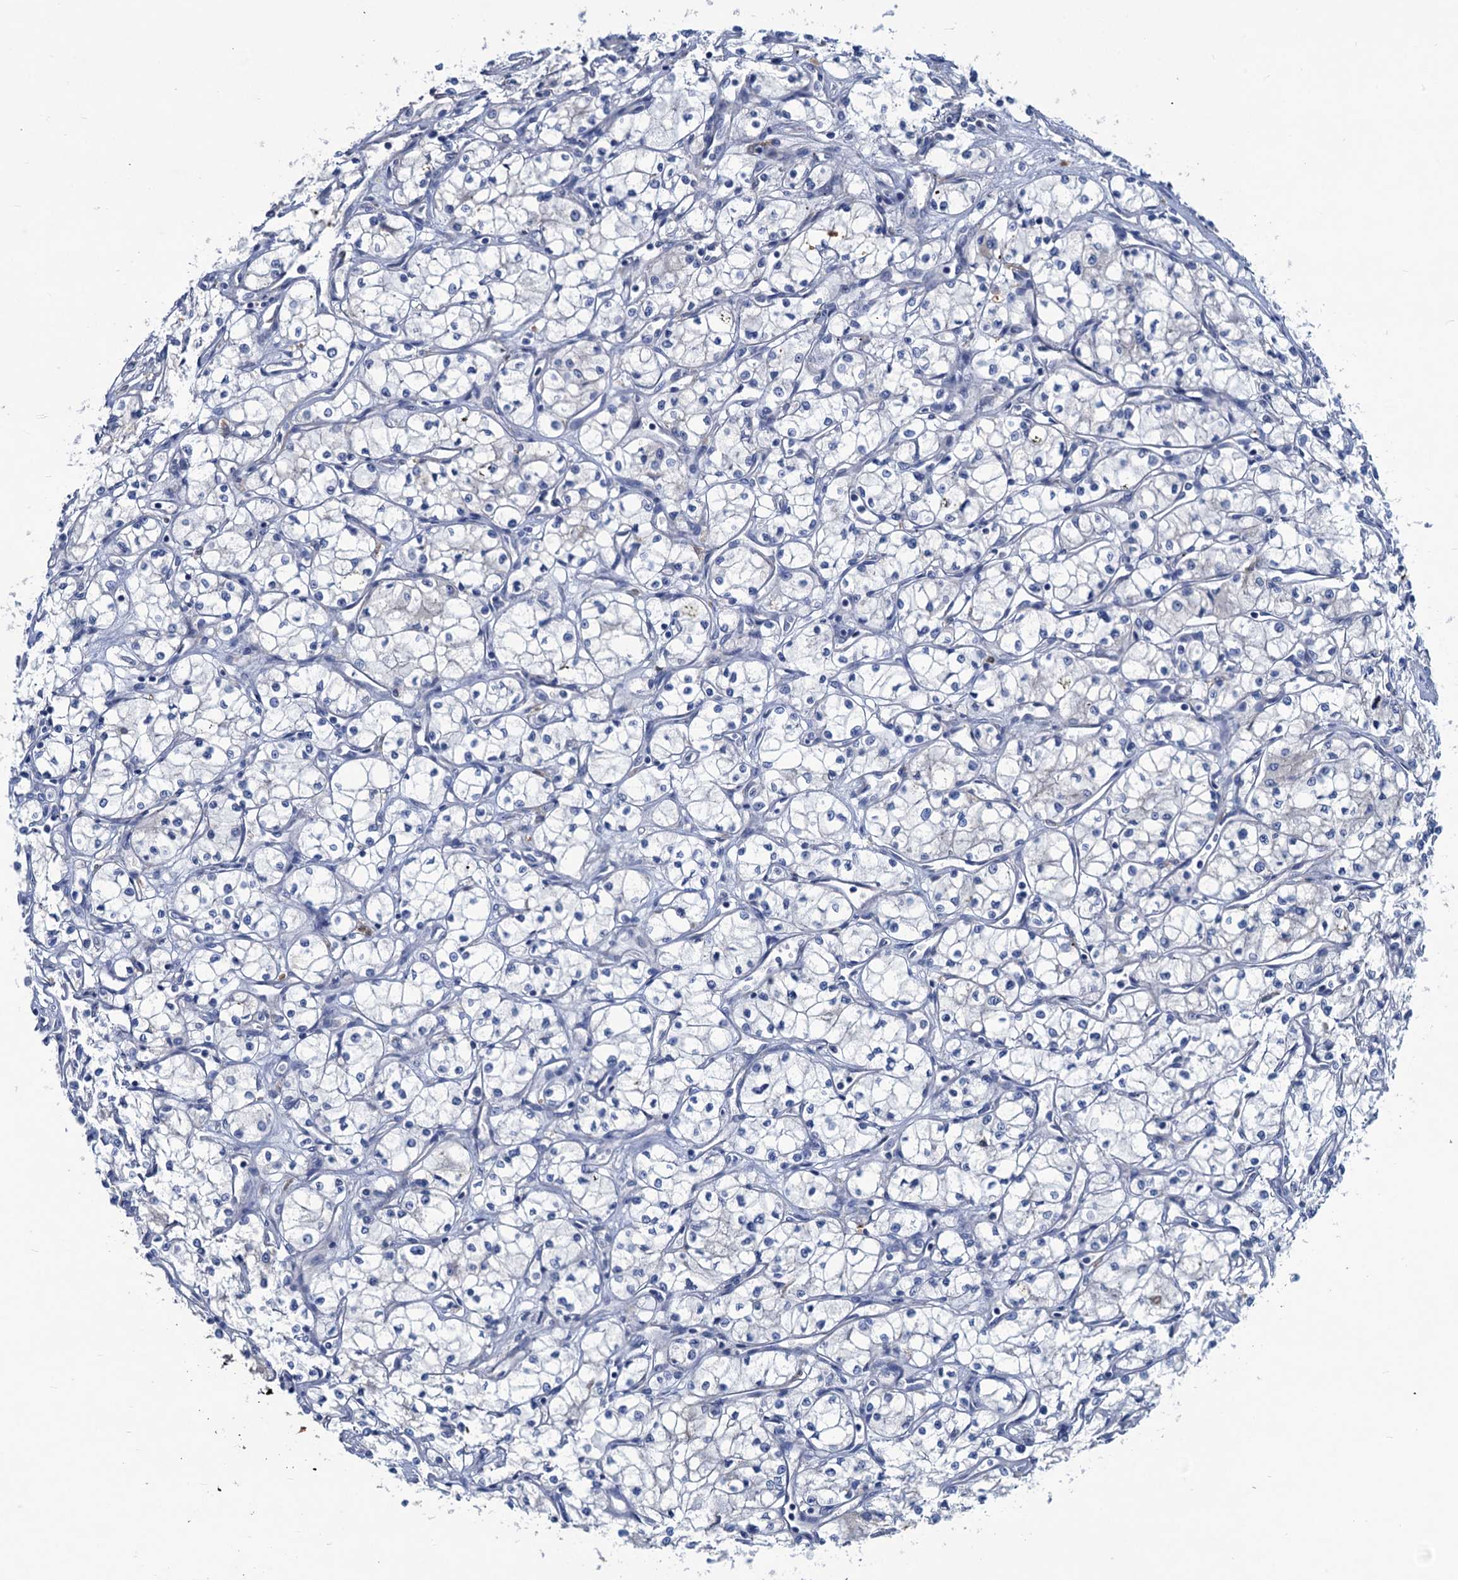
{"staining": {"intensity": "negative", "quantity": "none", "location": "none"}, "tissue": "renal cancer", "cell_type": "Tumor cells", "image_type": "cancer", "snomed": [{"axis": "morphology", "description": "Adenocarcinoma, NOS"}, {"axis": "topography", "description": "Kidney"}], "caption": "Immunohistochemistry histopathology image of neoplastic tissue: adenocarcinoma (renal) stained with DAB (3,3'-diaminobenzidine) demonstrates no significant protein positivity in tumor cells.", "gene": "RTKN2", "patient": {"sex": "male", "age": 59}}